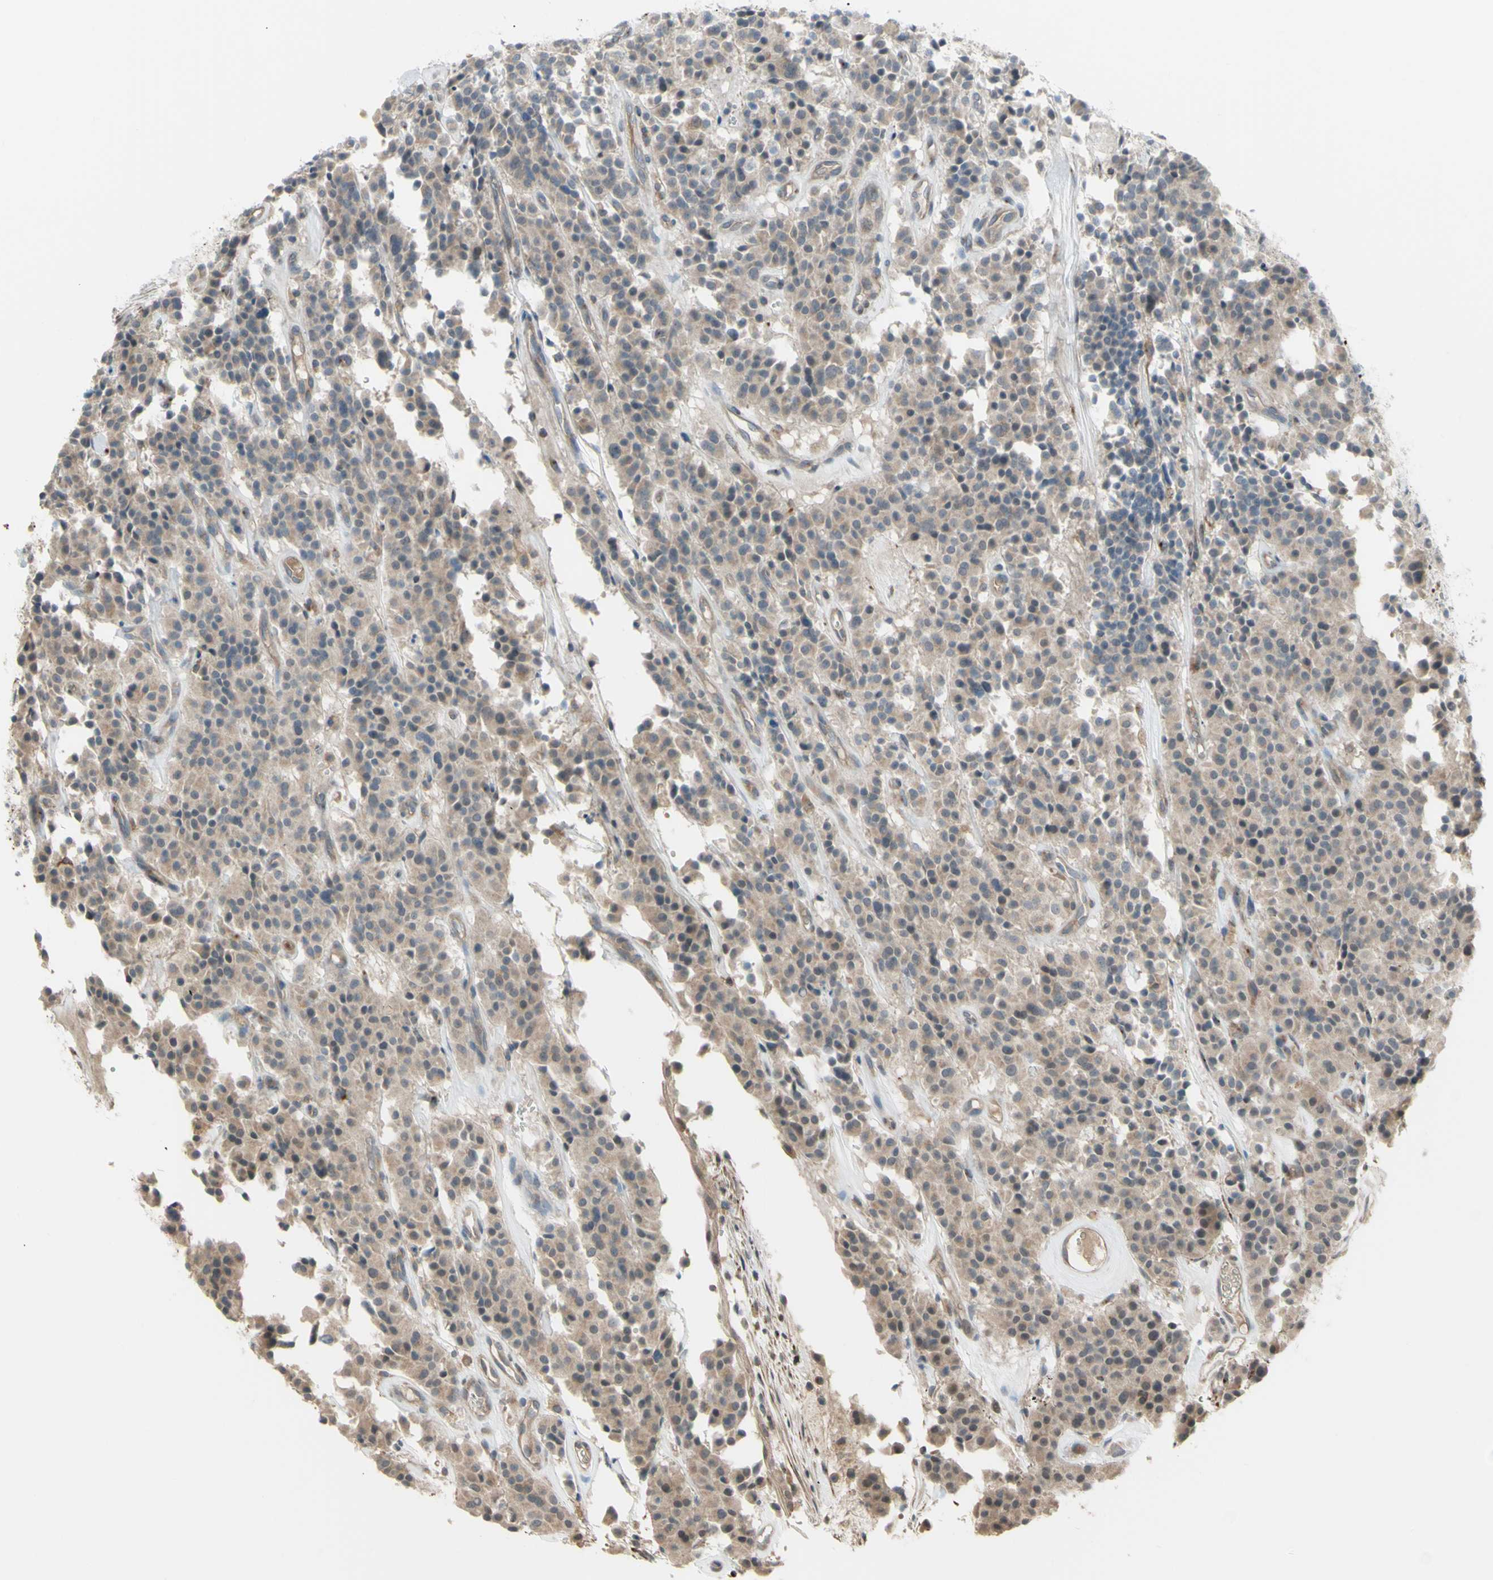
{"staining": {"intensity": "weak", "quantity": "25%-75%", "location": "cytoplasmic/membranous,nuclear"}, "tissue": "carcinoid", "cell_type": "Tumor cells", "image_type": "cancer", "snomed": [{"axis": "morphology", "description": "Carcinoid, malignant, NOS"}, {"axis": "topography", "description": "Lung"}], "caption": "Carcinoid tissue shows weak cytoplasmic/membranous and nuclear positivity in approximately 25%-75% of tumor cells", "gene": "FLII", "patient": {"sex": "male", "age": 30}}